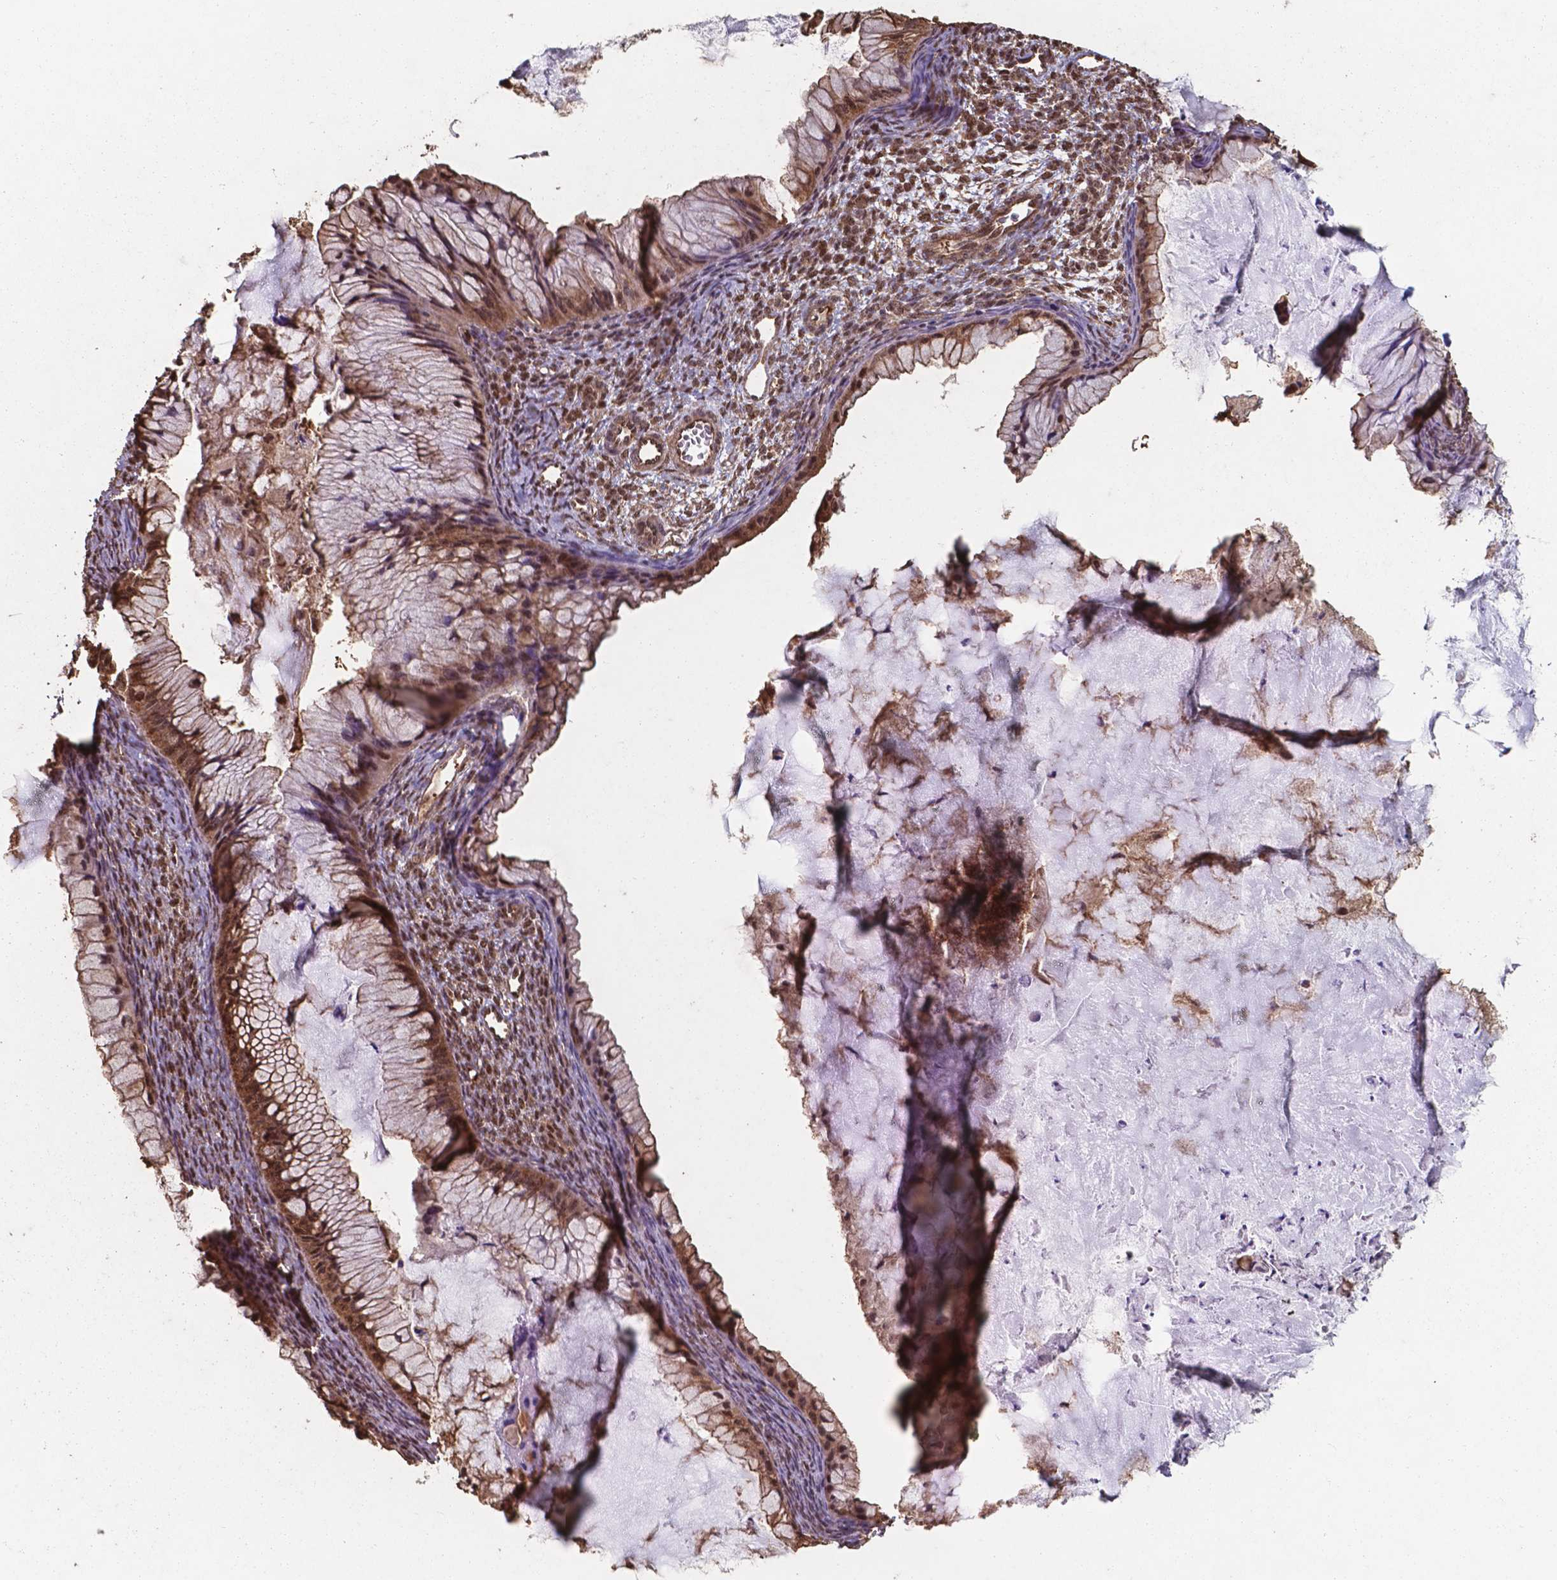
{"staining": {"intensity": "moderate", "quantity": ">75%", "location": "cytoplasmic/membranous,nuclear"}, "tissue": "ovarian cancer", "cell_type": "Tumor cells", "image_type": "cancer", "snomed": [{"axis": "morphology", "description": "Cystadenocarcinoma, mucinous, NOS"}, {"axis": "topography", "description": "Ovary"}], "caption": "IHC of ovarian cancer exhibits medium levels of moderate cytoplasmic/membranous and nuclear expression in about >75% of tumor cells.", "gene": "CHP2", "patient": {"sex": "female", "age": 72}}